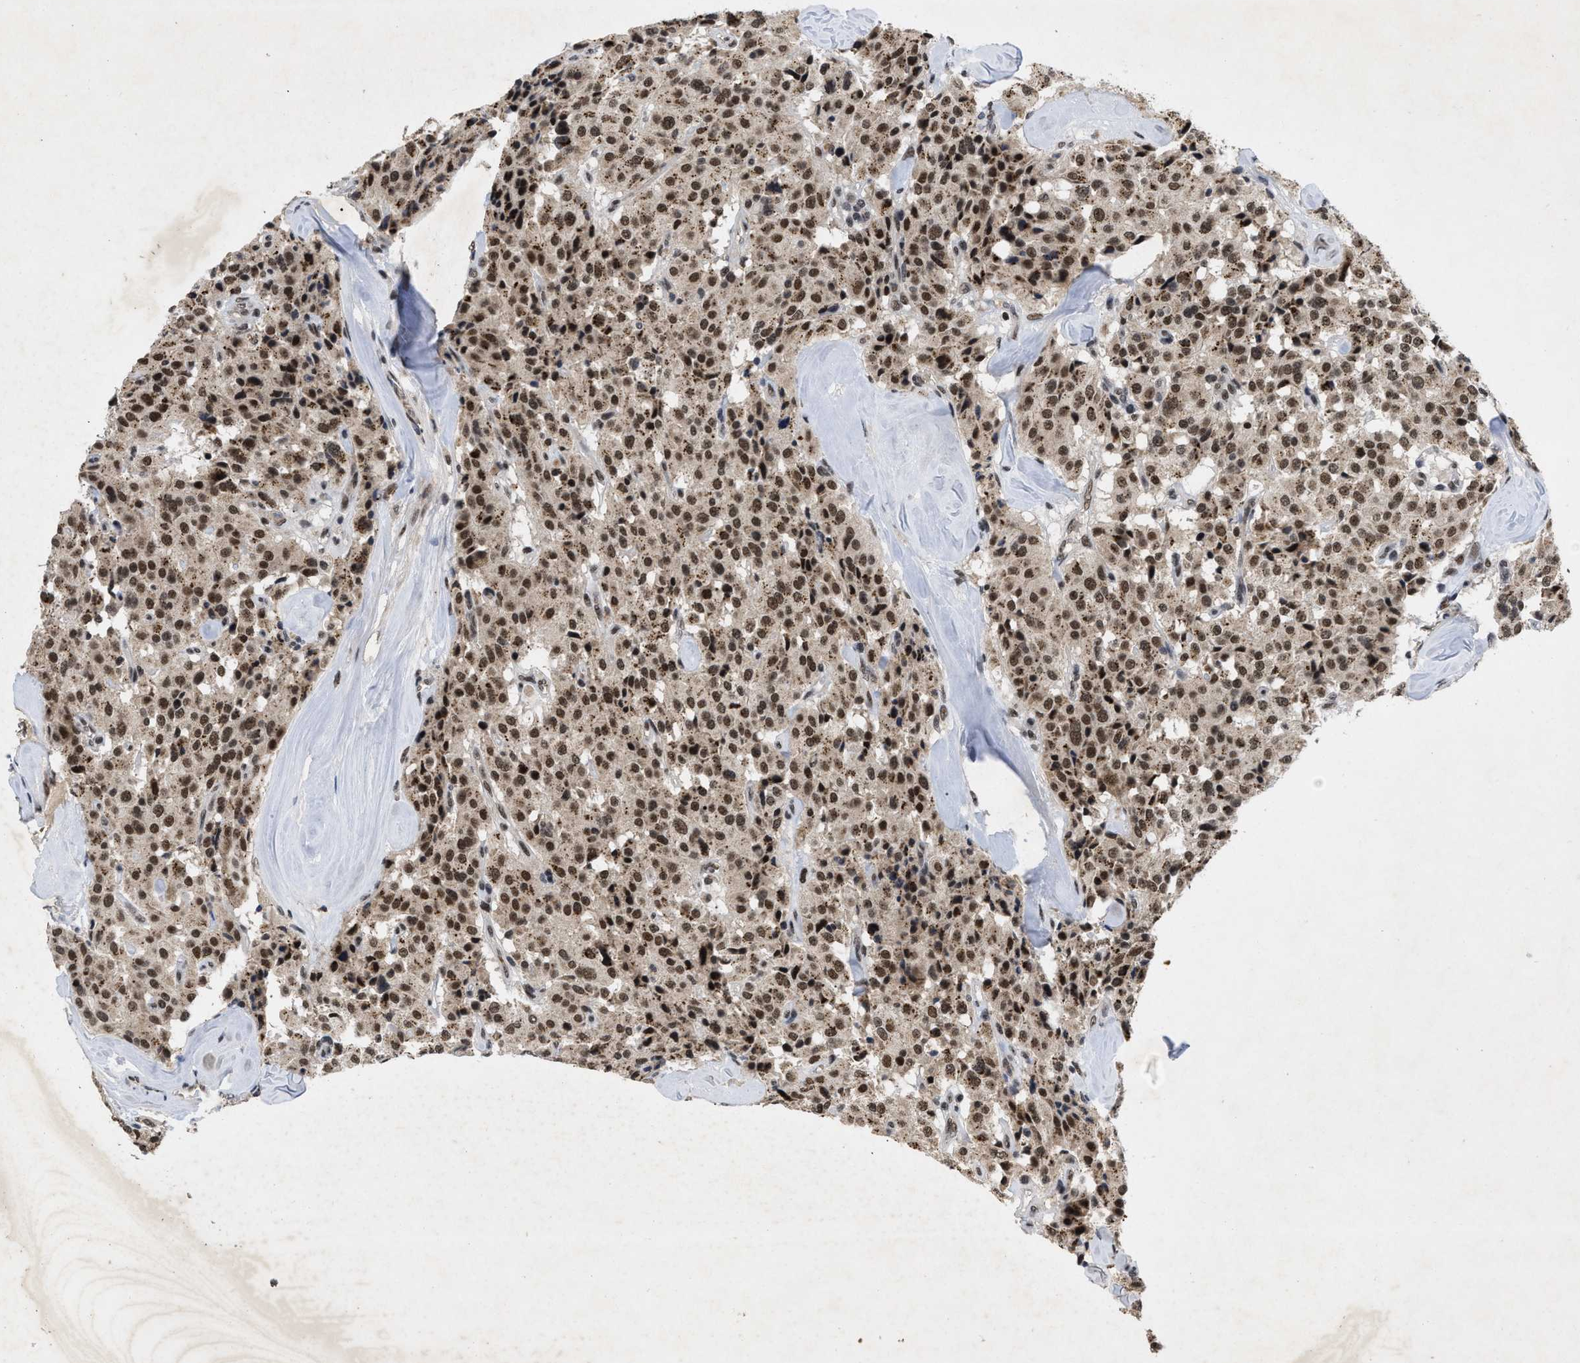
{"staining": {"intensity": "moderate", "quantity": ">75%", "location": "nuclear"}, "tissue": "carcinoid", "cell_type": "Tumor cells", "image_type": "cancer", "snomed": [{"axis": "morphology", "description": "Carcinoid, malignant, NOS"}, {"axis": "topography", "description": "Lung"}], "caption": "Moderate nuclear positivity is appreciated in about >75% of tumor cells in carcinoid. The staining was performed using DAB (3,3'-diaminobenzidine), with brown indicating positive protein expression. Nuclei are stained blue with hematoxylin.", "gene": "ZNF346", "patient": {"sex": "male", "age": 30}}